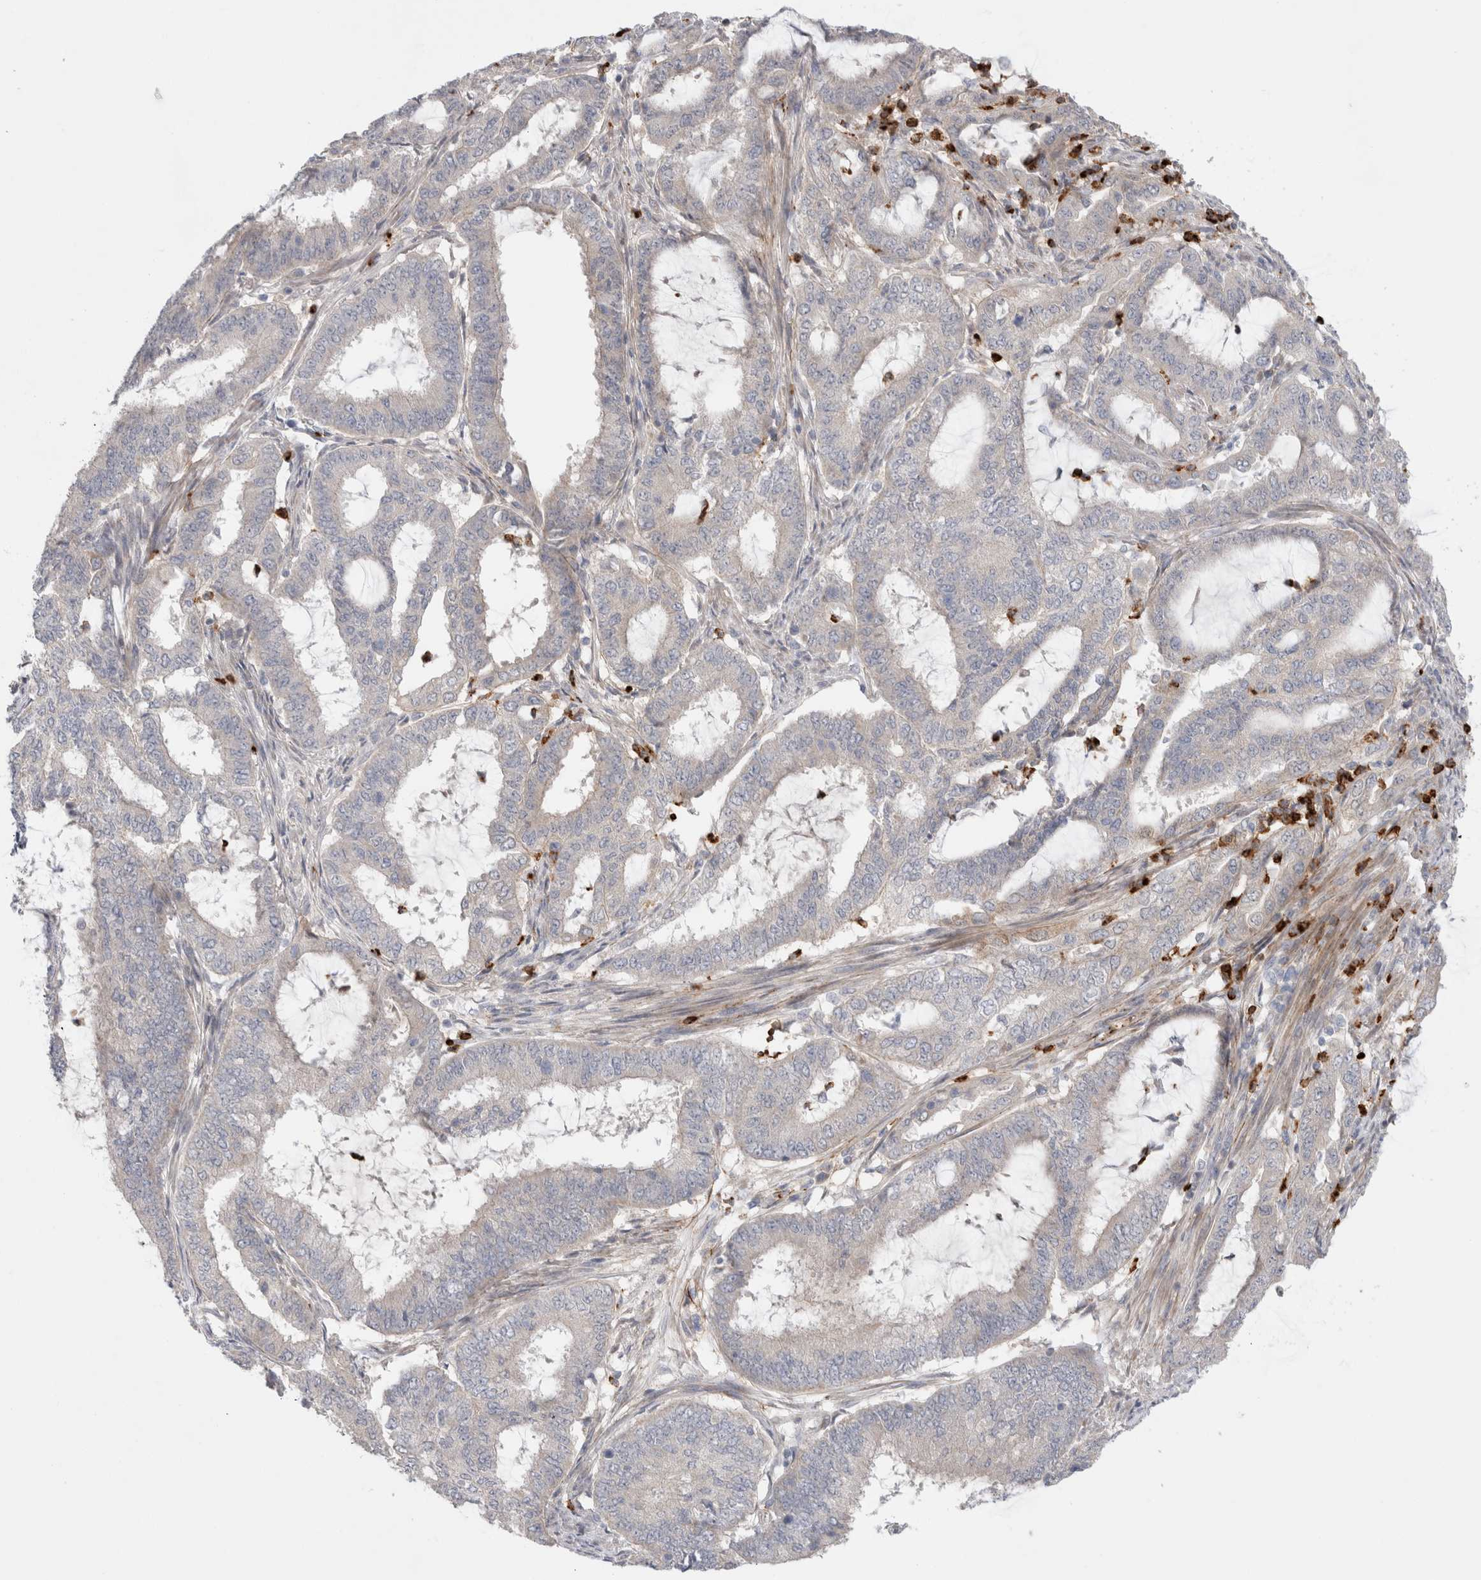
{"staining": {"intensity": "negative", "quantity": "none", "location": "none"}, "tissue": "endometrial cancer", "cell_type": "Tumor cells", "image_type": "cancer", "snomed": [{"axis": "morphology", "description": "Adenocarcinoma, NOS"}, {"axis": "topography", "description": "Endometrium"}], "caption": "Immunohistochemistry (IHC) image of human endometrial adenocarcinoma stained for a protein (brown), which displays no staining in tumor cells.", "gene": "GSDMB", "patient": {"sex": "female", "age": 51}}